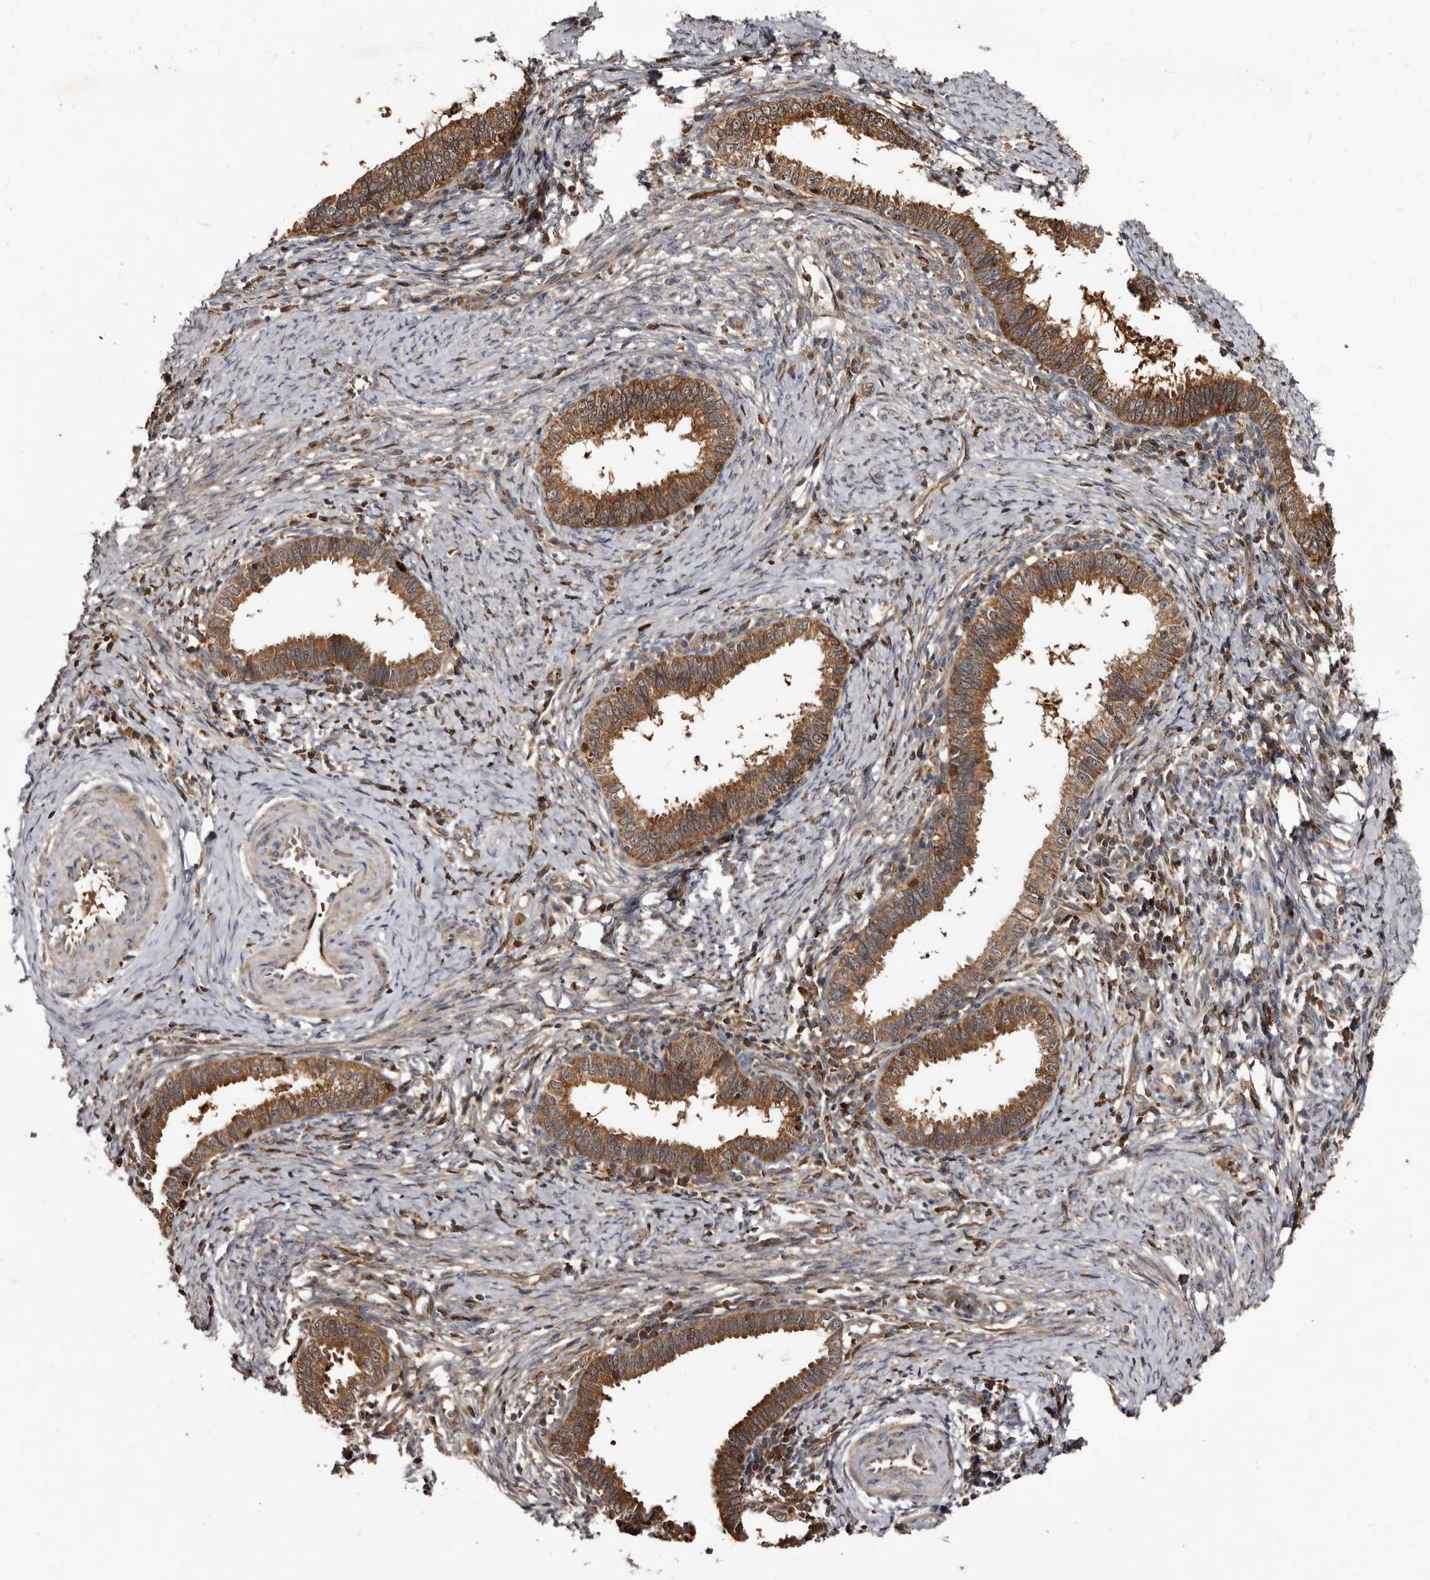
{"staining": {"intensity": "strong", "quantity": ">75%", "location": "cytoplasmic/membranous"}, "tissue": "cervical cancer", "cell_type": "Tumor cells", "image_type": "cancer", "snomed": [{"axis": "morphology", "description": "Adenocarcinoma, NOS"}, {"axis": "topography", "description": "Cervix"}], "caption": "Strong cytoplasmic/membranous protein expression is present in approximately >75% of tumor cells in cervical cancer (adenocarcinoma). (DAB IHC with brightfield microscopy, high magnification).", "gene": "BAX", "patient": {"sex": "female", "age": 36}}